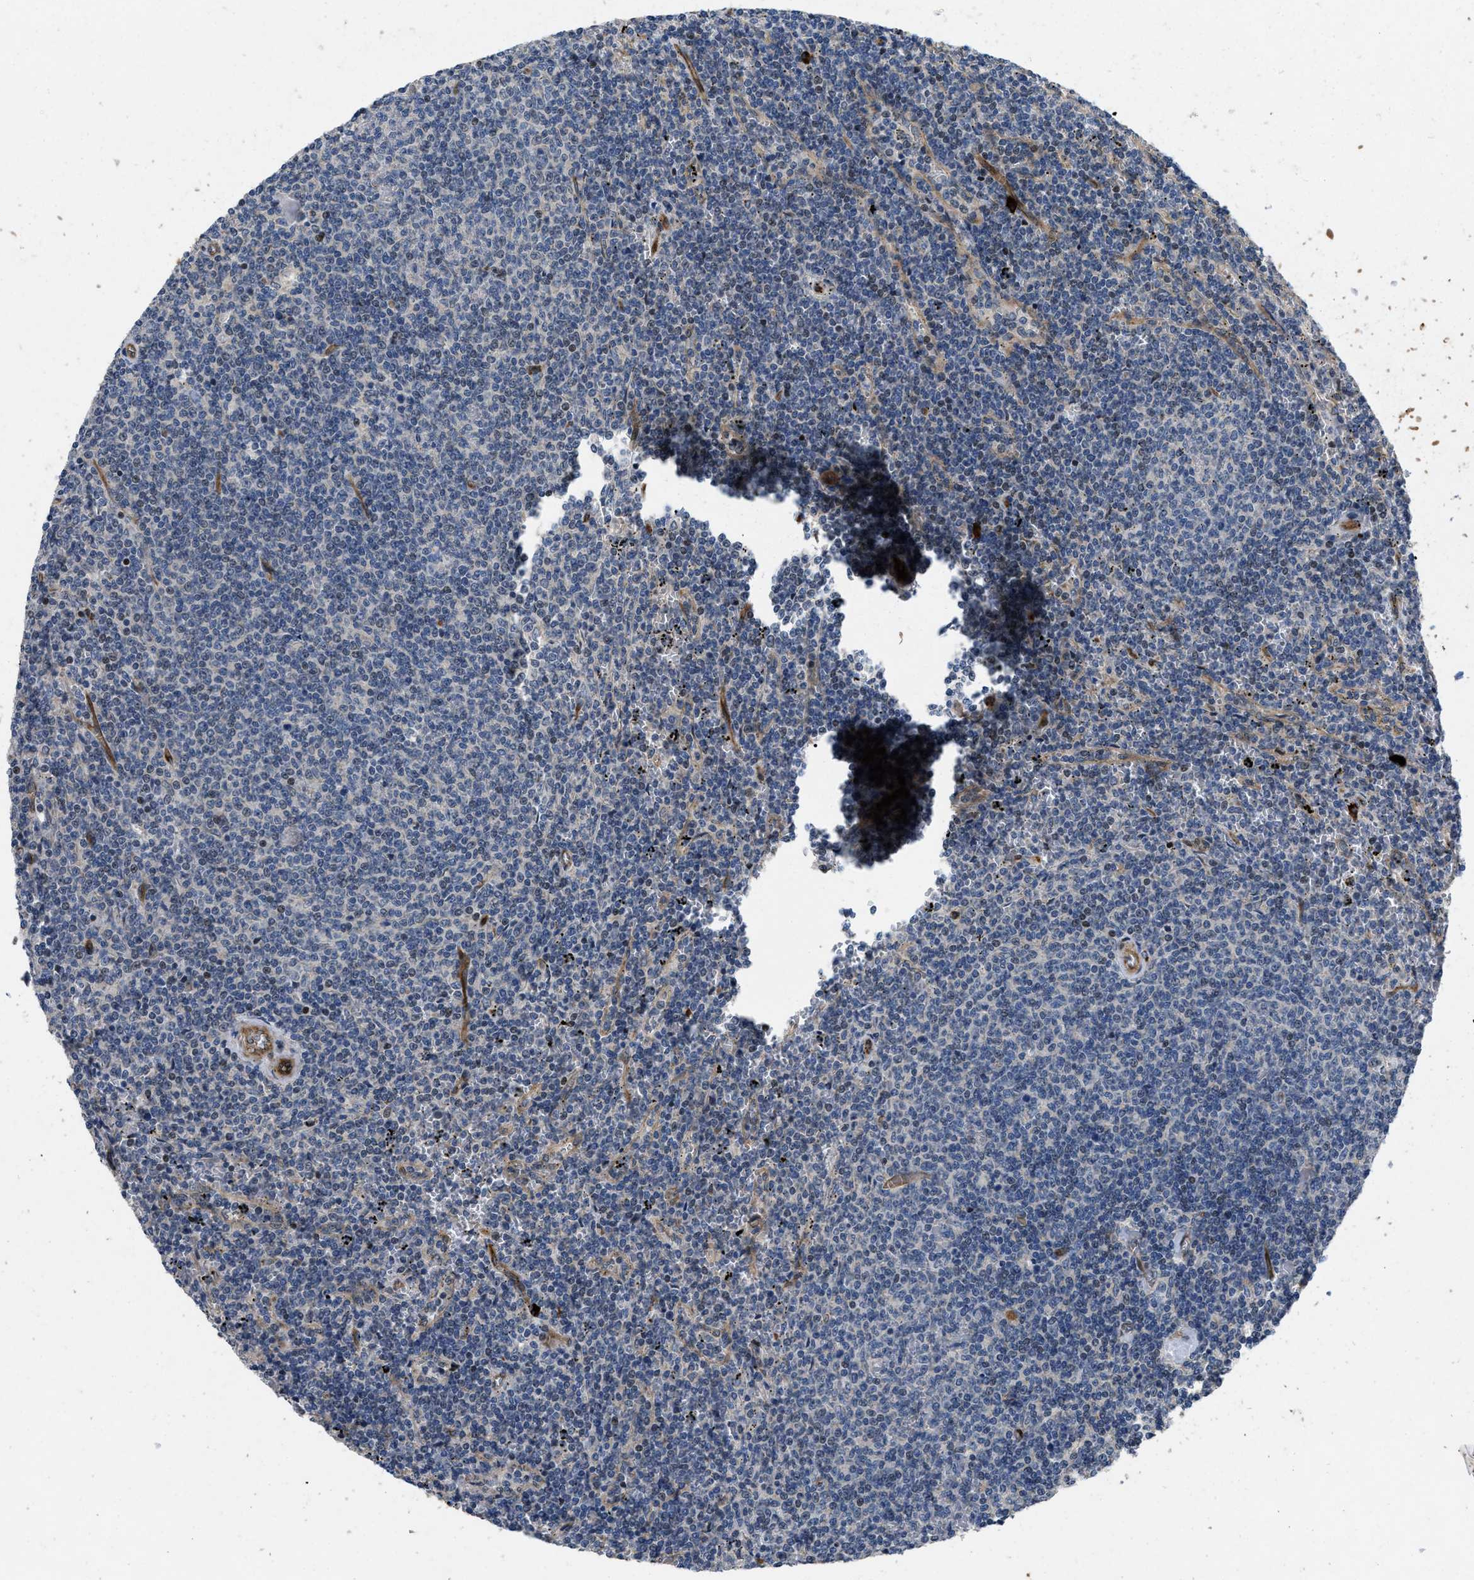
{"staining": {"intensity": "negative", "quantity": "none", "location": "none"}, "tissue": "lymphoma", "cell_type": "Tumor cells", "image_type": "cancer", "snomed": [{"axis": "morphology", "description": "Malignant lymphoma, non-Hodgkin's type, Low grade"}, {"axis": "topography", "description": "Spleen"}], "caption": "IHC photomicrograph of human malignant lymphoma, non-Hodgkin's type (low-grade) stained for a protein (brown), which reveals no positivity in tumor cells.", "gene": "HSPA12B", "patient": {"sex": "female", "age": 50}}